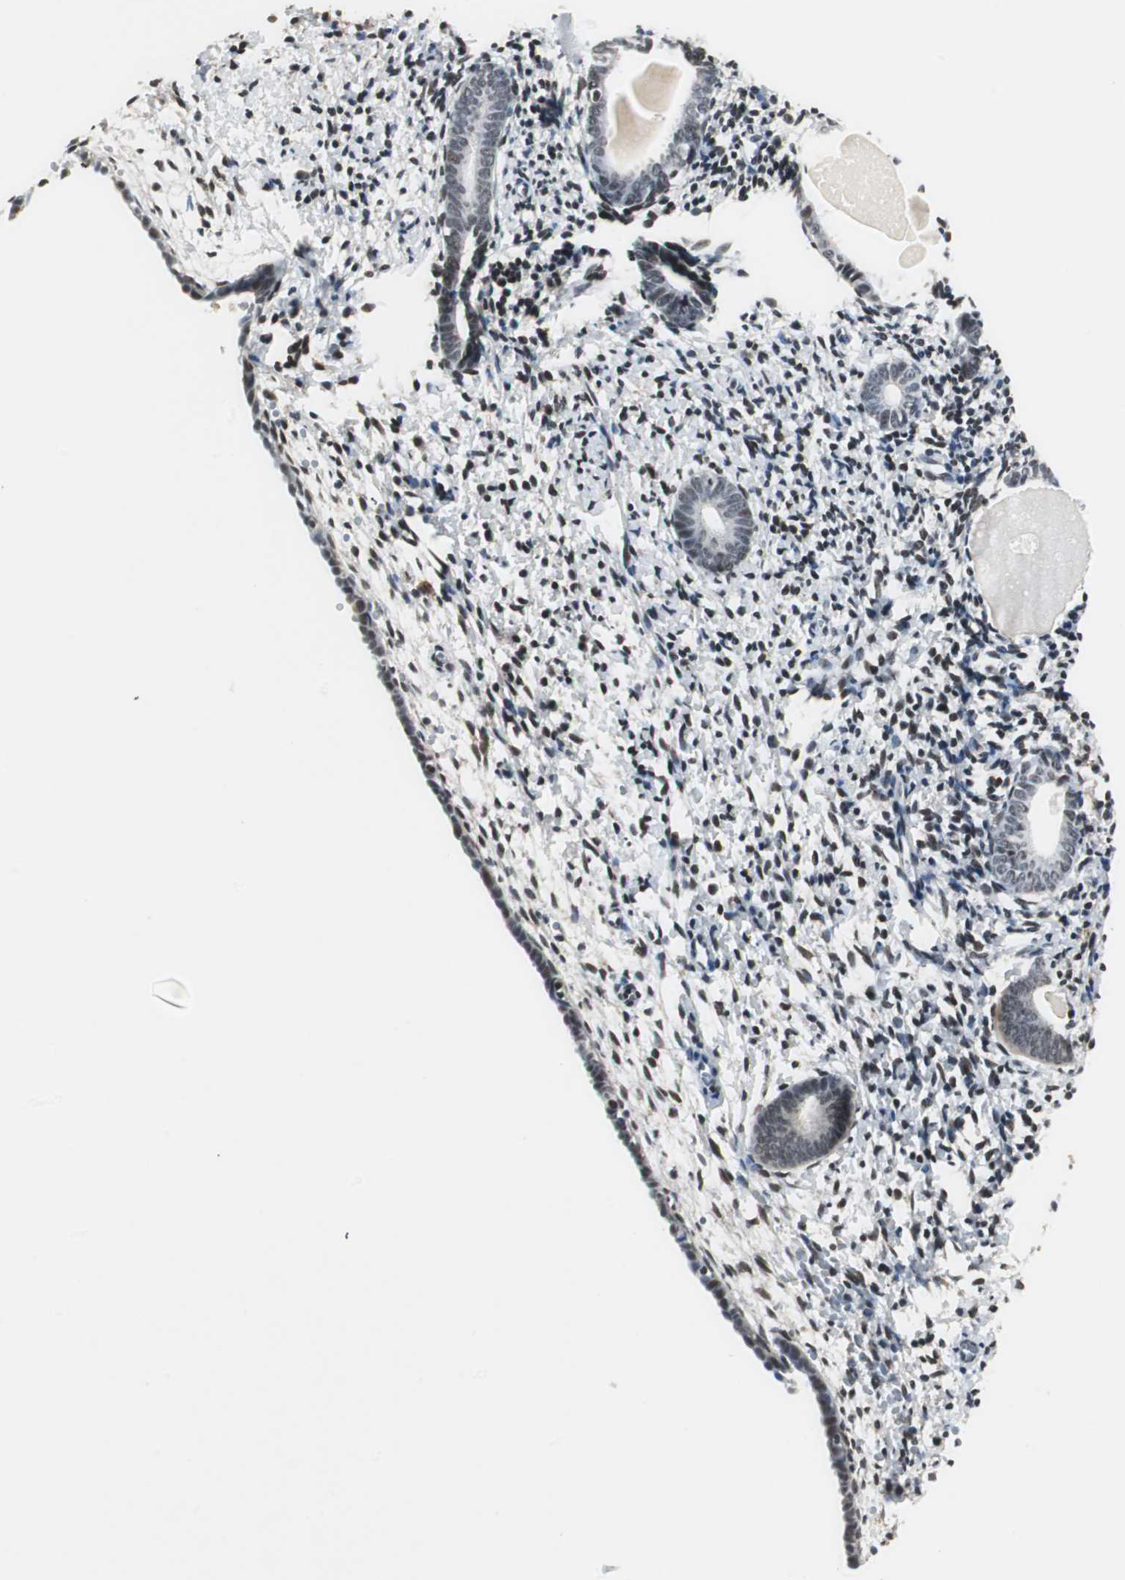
{"staining": {"intensity": "moderate", "quantity": ">75%", "location": "nuclear"}, "tissue": "endometrium", "cell_type": "Cells in endometrial stroma", "image_type": "normal", "snomed": [{"axis": "morphology", "description": "Normal tissue, NOS"}, {"axis": "topography", "description": "Endometrium"}], "caption": "This histopathology image reveals IHC staining of unremarkable endometrium, with medium moderate nuclear expression in approximately >75% of cells in endometrial stroma.", "gene": "MKX", "patient": {"sex": "female", "age": 71}}